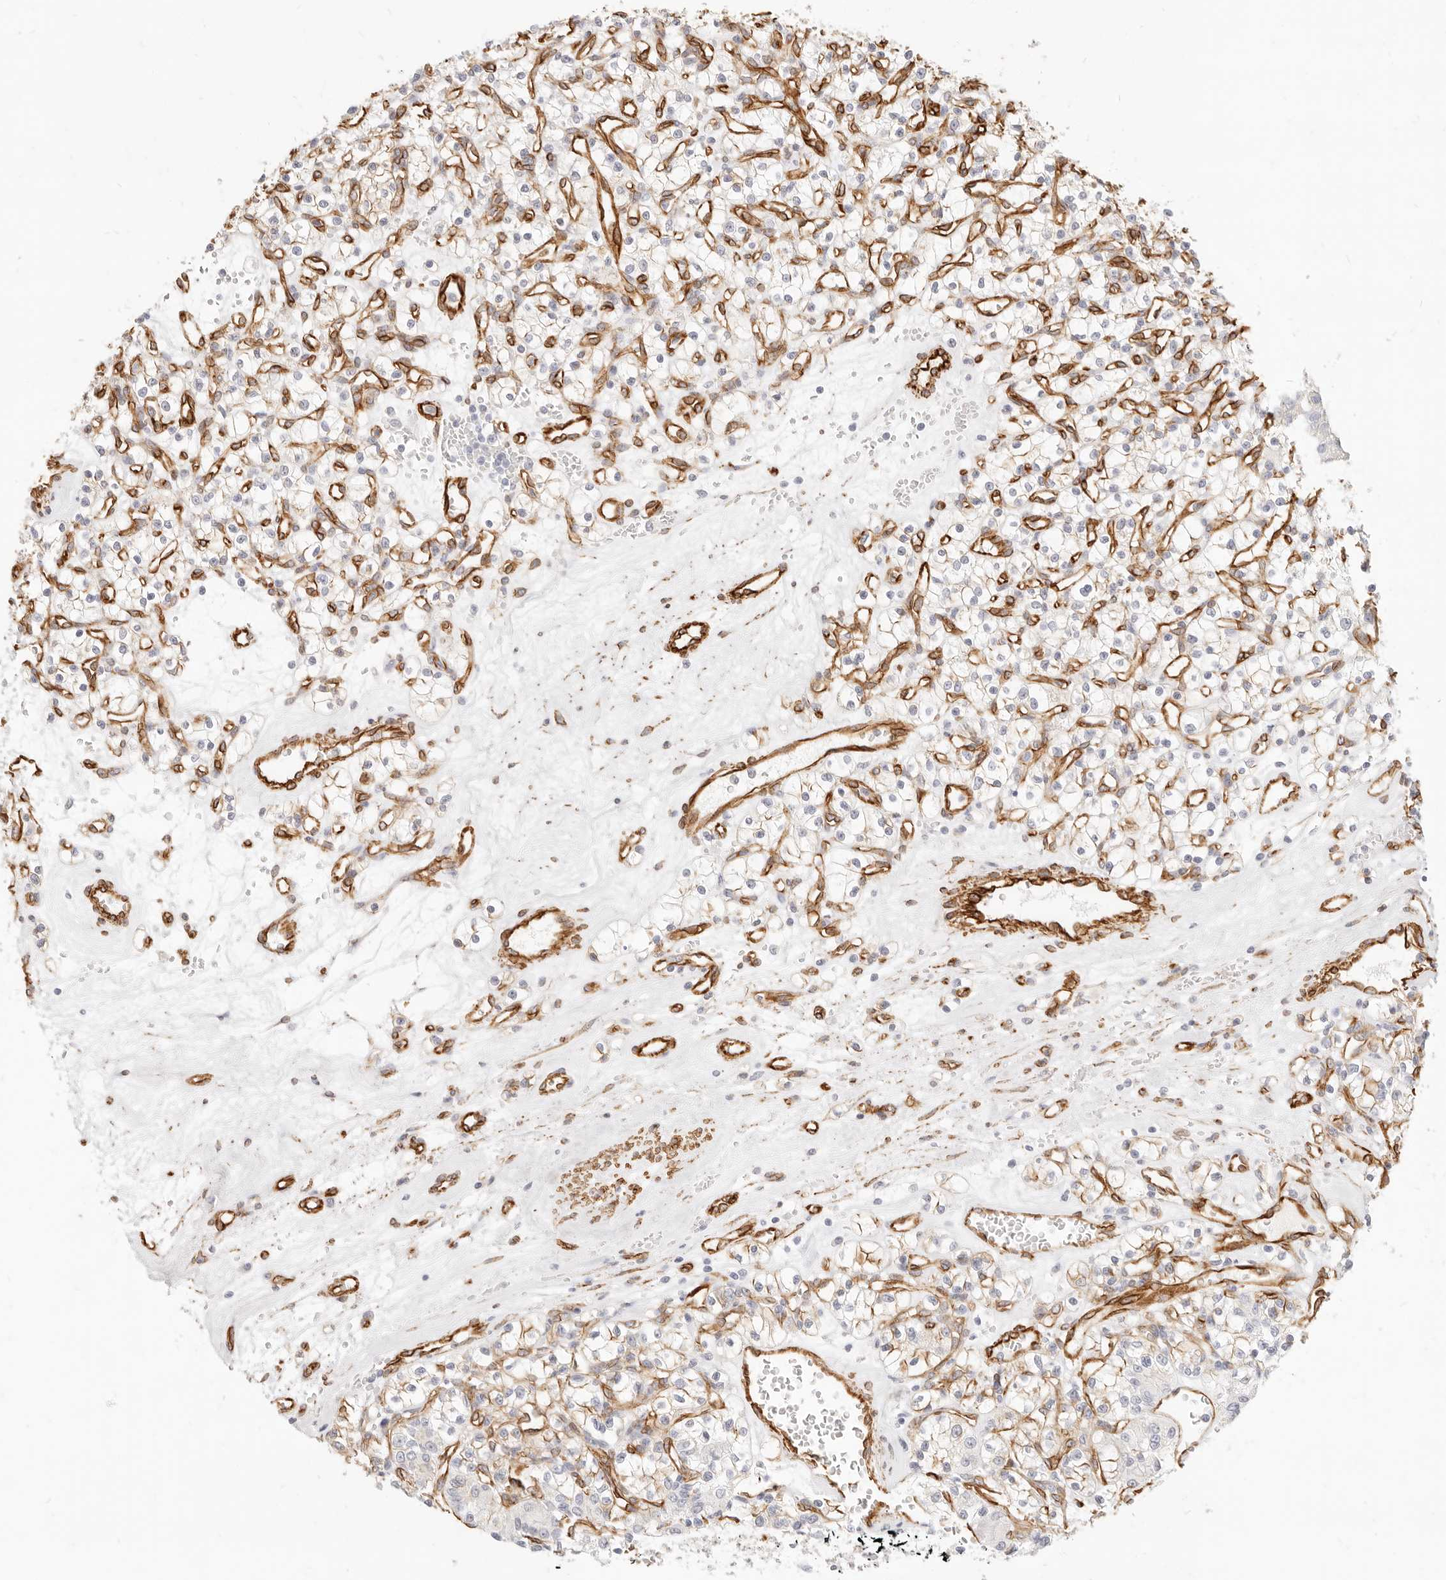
{"staining": {"intensity": "negative", "quantity": "none", "location": "none"}, "tissue": "renal cancer", "cell_type": "Tumor cells", "image_type": "cancer", "snomed": [{"axis": "morphology", "description": "Adenocarcinoma, NOS"}, {"axis": "topography", "description": "Kidney"}], "caption": "The IHC micrograph has no significant expression in tumor cells of adenocarcinoma (renal) tissue. (Immunohistochemistry, brightfield microscopy, high magnification).", "gene": "NUS1", "patient": {"sex": "female", "age": 59}}